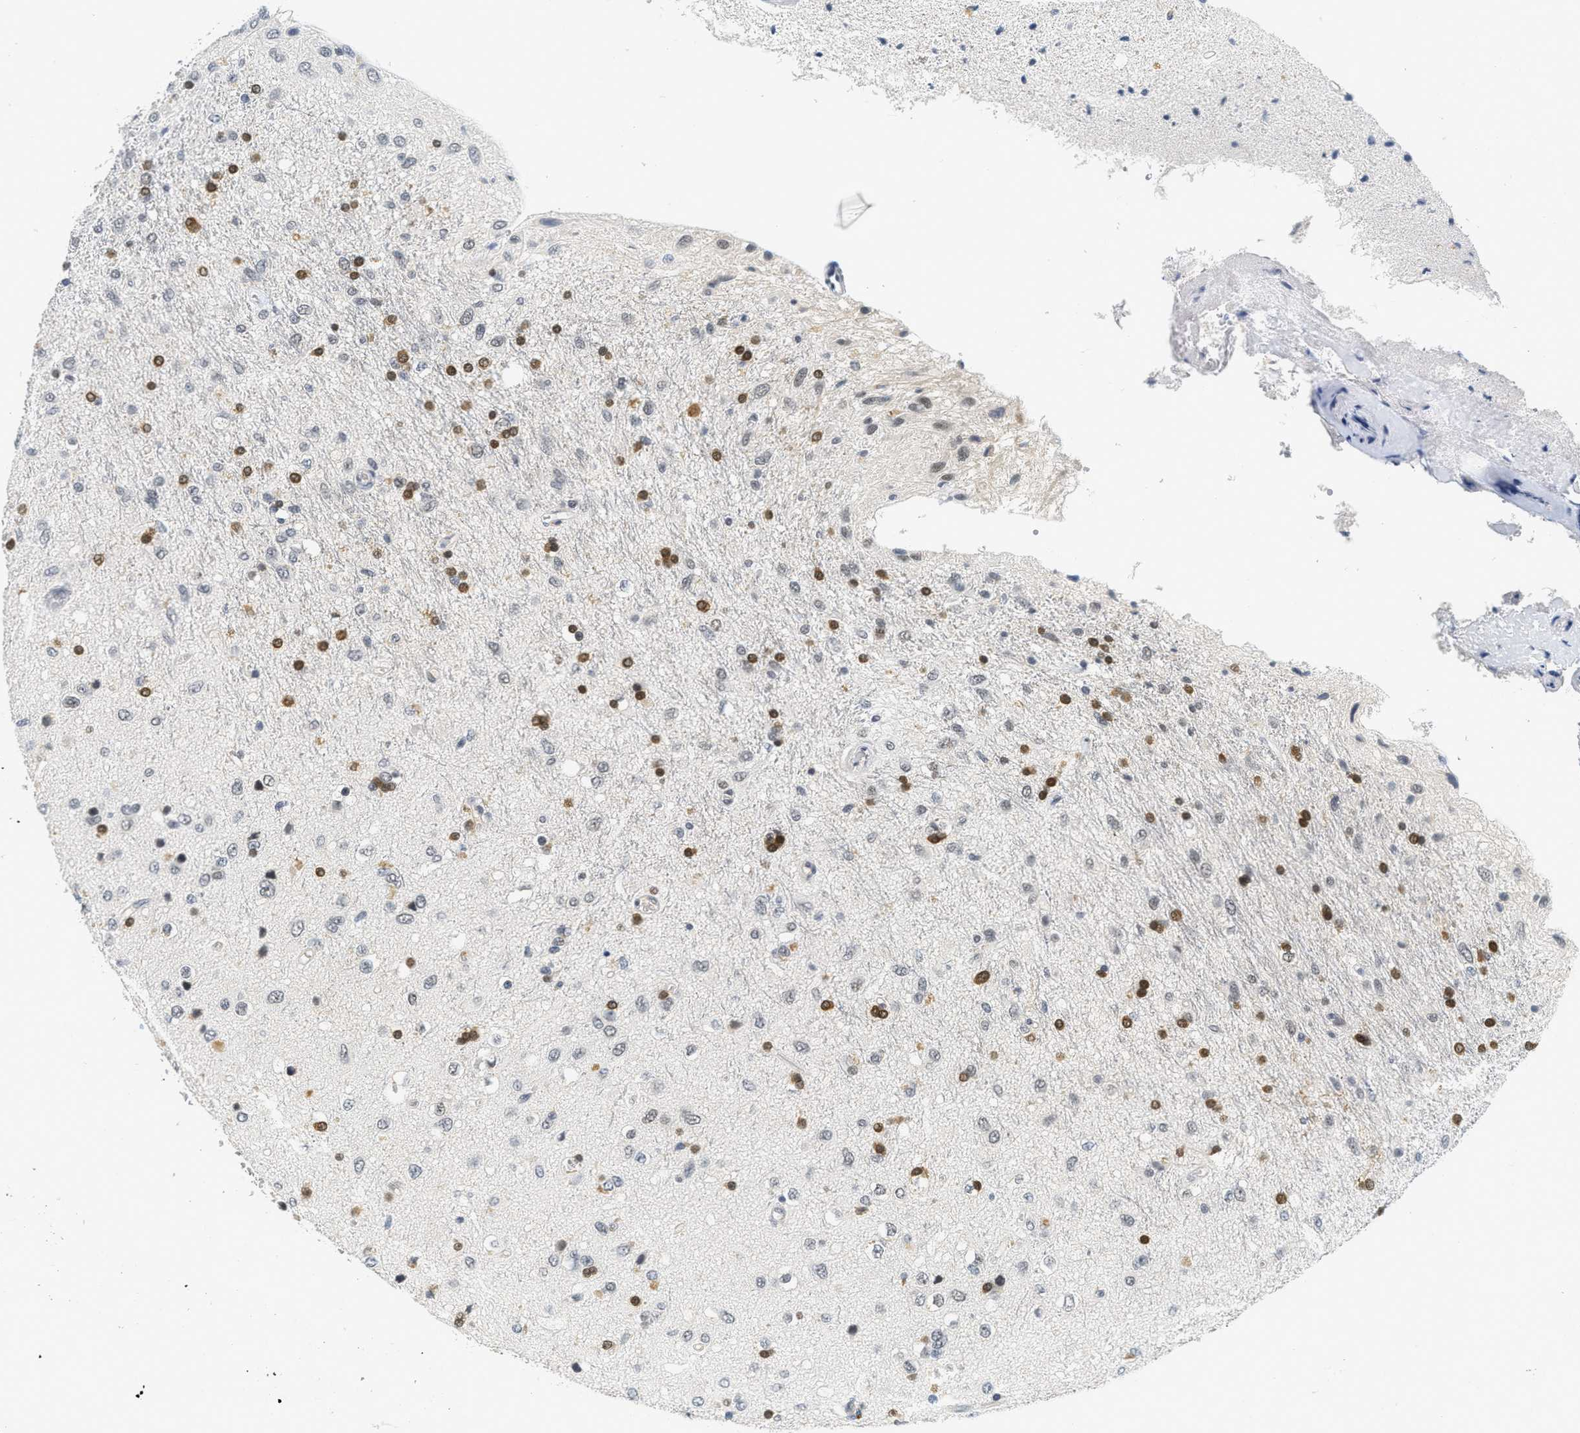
{"staining": {"intensity": "moderate", "quantity": "25%-75%", "location": "nuclear"}, "tissue": "glioma", "cell_type": "Tumor cells", "image_type": "cancer", "snomed": [{"axis": "morphology", "description": "Glioma, malignant, Low grade"}, {"axis": "topography", "description": "Brain"}], "caption": "The histopathology image shows staining of malignant glioma (low-grade), revealing moderate nuclear protein positivity (brown color) within tumor cells.", "gene": "MZF1", "patient": {"sex": "male", "age": 77}}